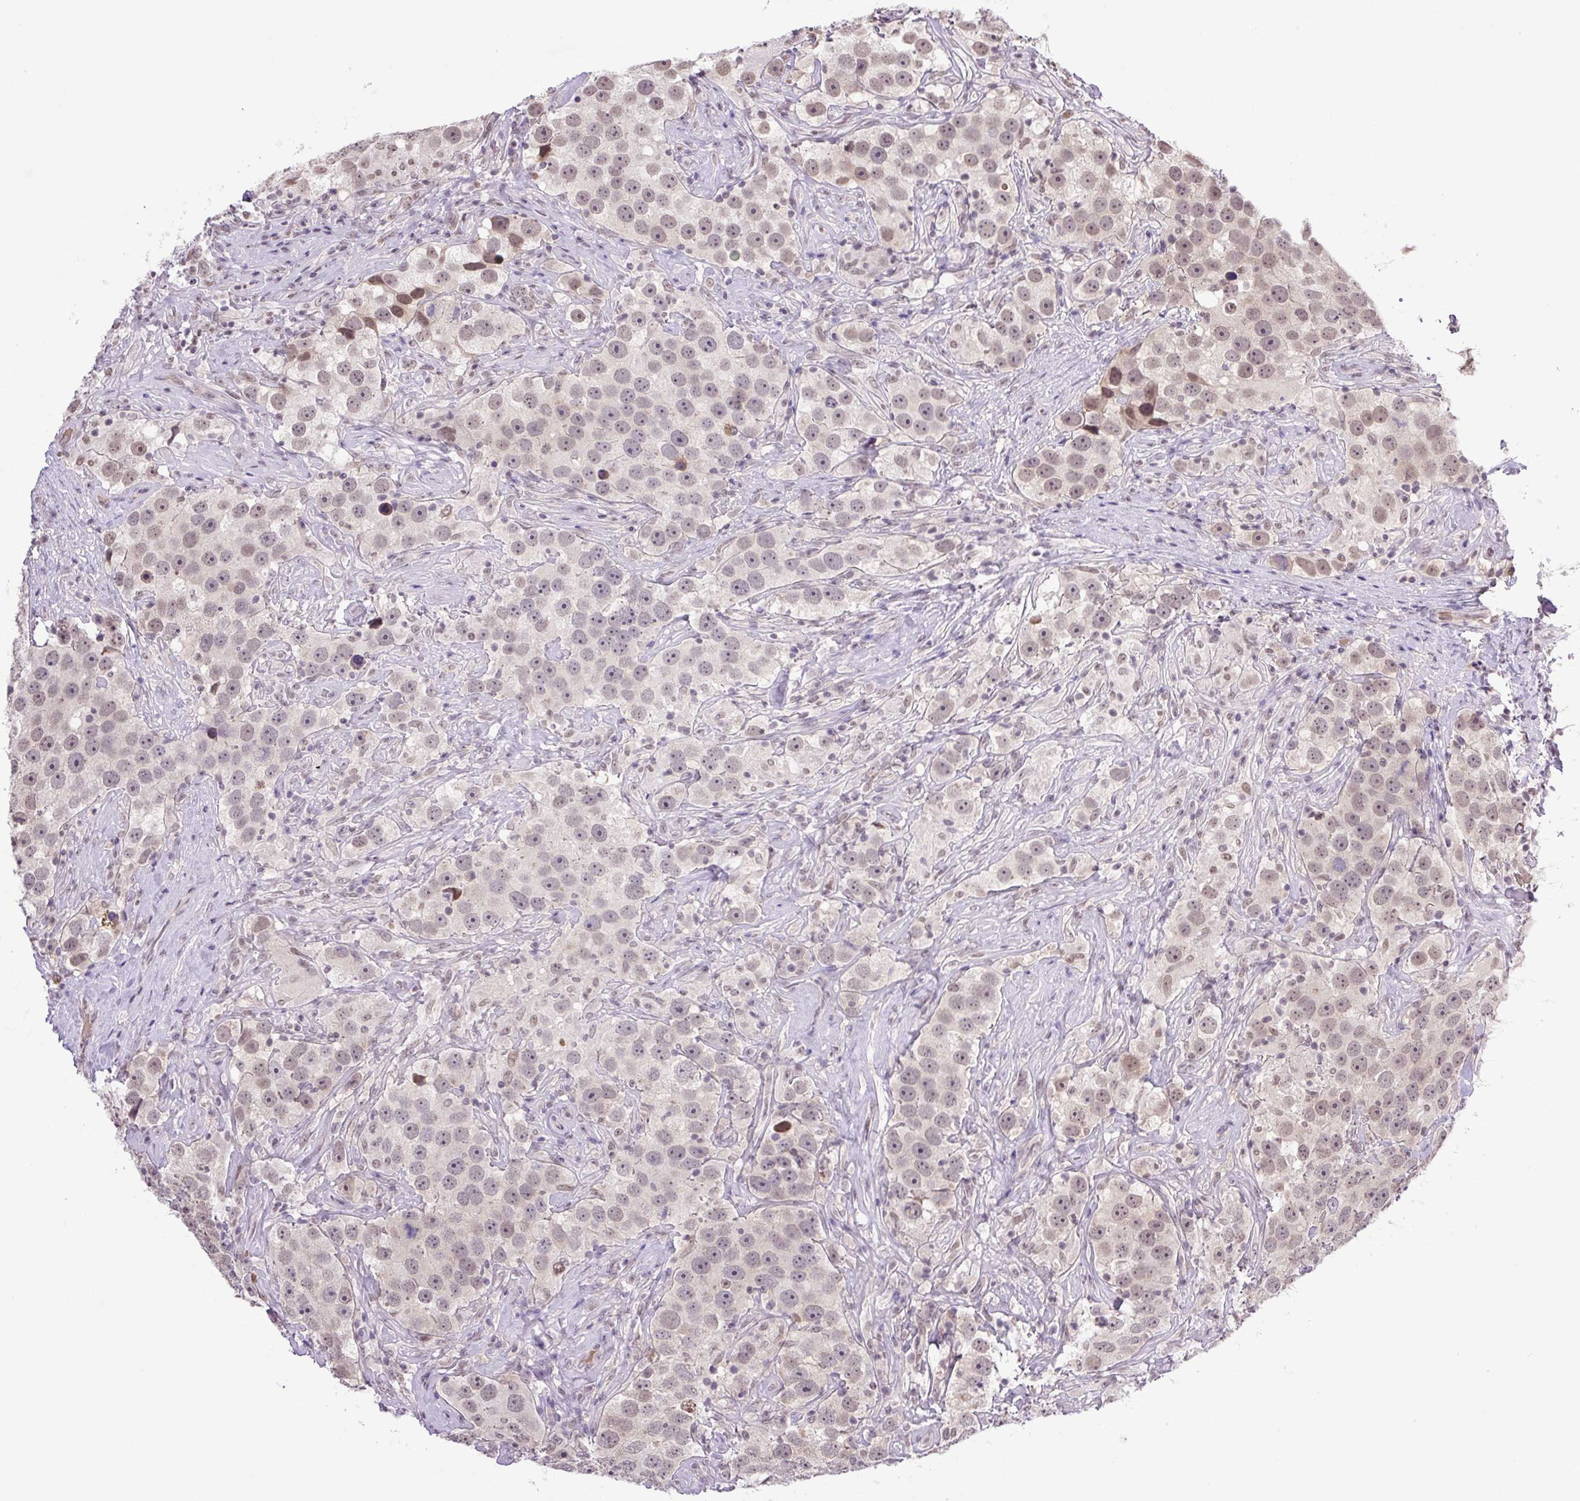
{"staining": {"intensity": "moderate", "quantity": "<25%", "location": "nuclear"}, "tissue": "testis cancer", "cell_type": "Tumor cells", "image_type": "cancer", "snomed": [{"axis": "morphology", "description": "Seminoma, NOS"}, {"axis": "topography", "description": "Testis"}], "caption": "Protein expression by immunohistochemistry (IHC) exhibits moderate nuclear expression in approximately <25% of tumor cells in seminoma (testis). Using DAB (3,3'-diaminobenzidine) (brown) and hematoxylin (blue) stains, captured at high magnification using brightfield microscopy.", "gene": "SGTA", "patient": {"sex": "male", "age": 49}}